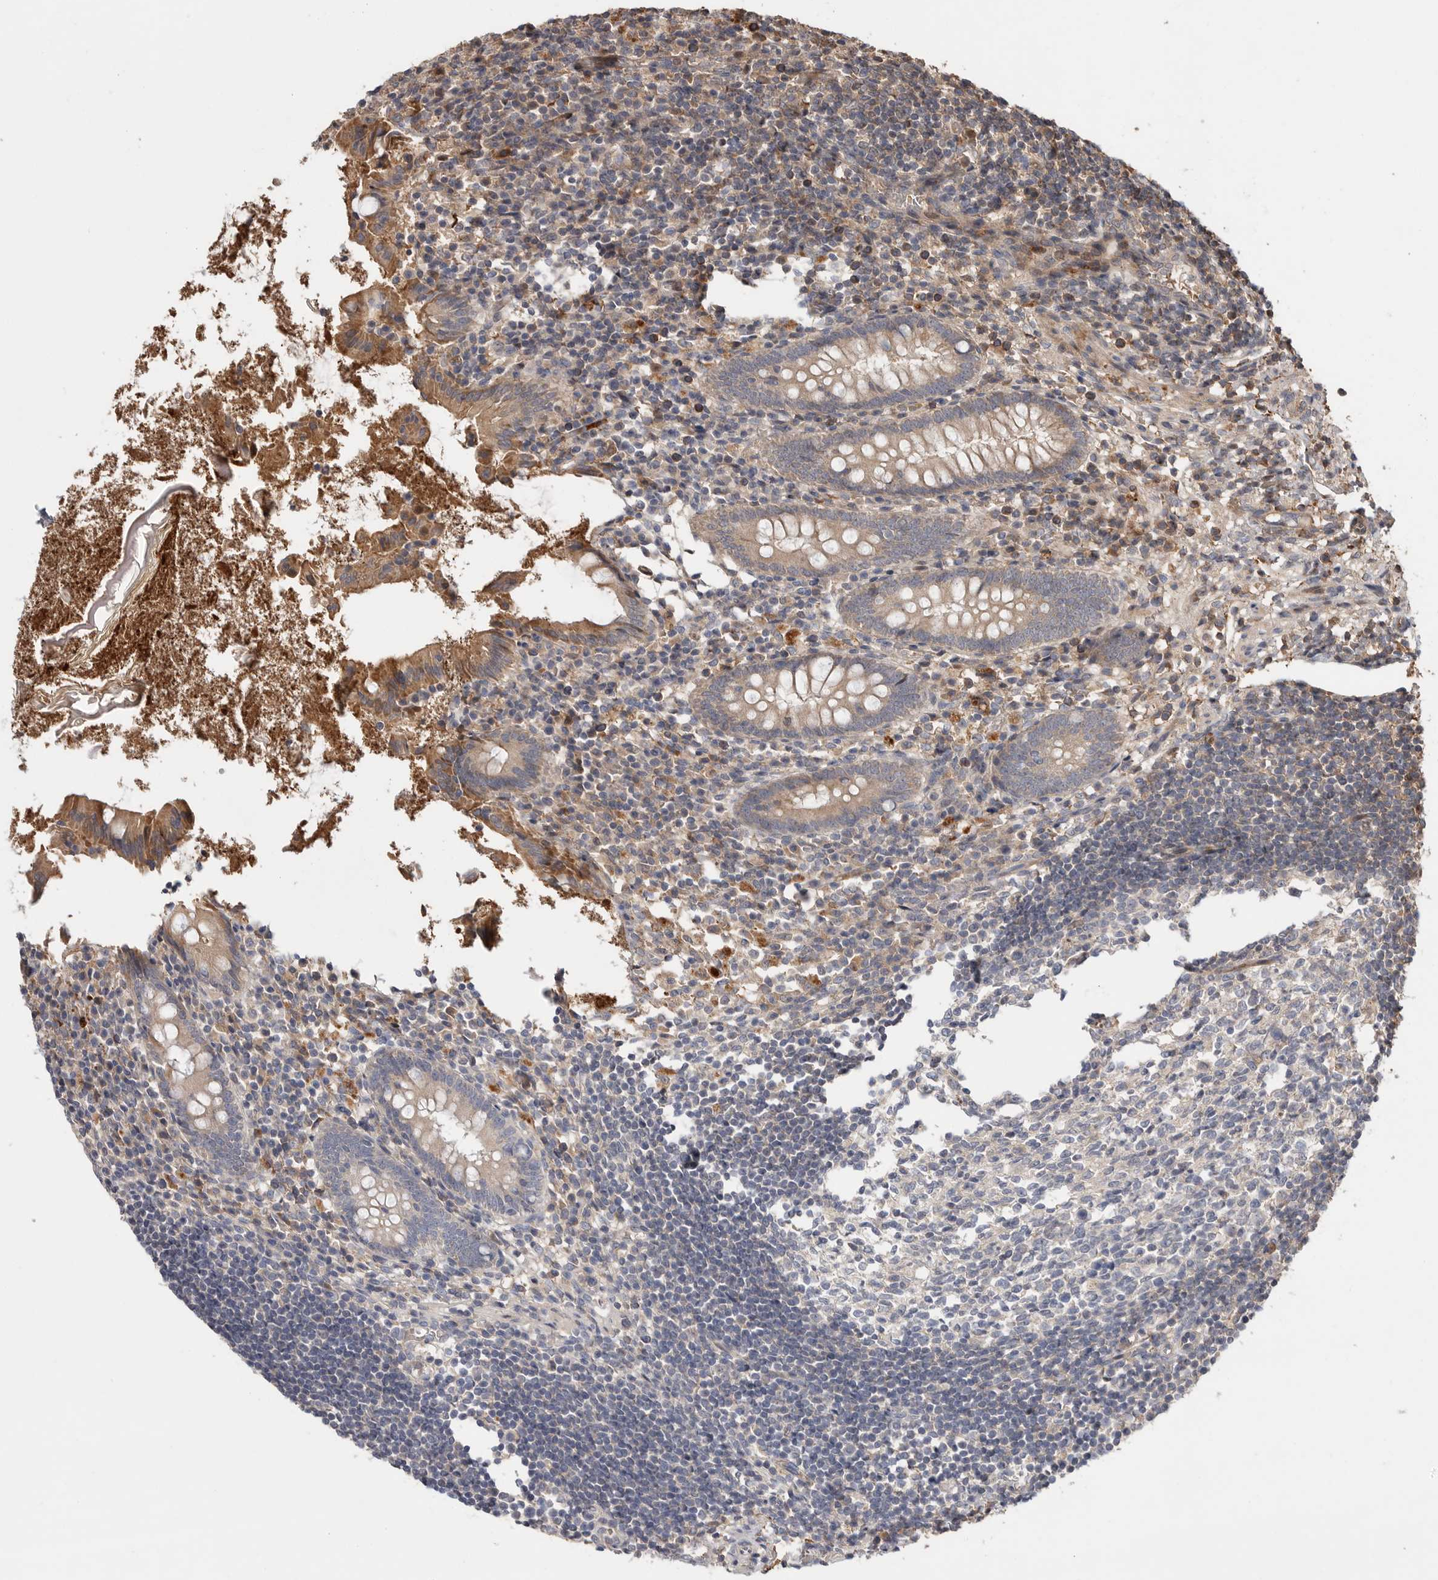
{"staining": {"intensity": "weak", "quantity": "25%-75%", "location": "cytoplasmic/membranous"}, "tissue": "appendix", "cell_type": "Glandular cells", "image_type": "normal", "snomed": [{"axis": "morphology", "description": "Normal tissue, NOS"}, {"axis": "topography", "description": "Appendix"}], "caption": "IHC staining of unremarkable appendix, which demonstrates low levels of weak cytoplasmic/membranous expression in about 25%-75% of glandular cells indicating weak cytoplasmic/membranous protein staining. The staining was performed using DAB (brown) for protein detection and nuclei were counterstained in hematoxylin (blue).", "gene": "VN1R4", "patient": {"sex": "female", "age": 17}}